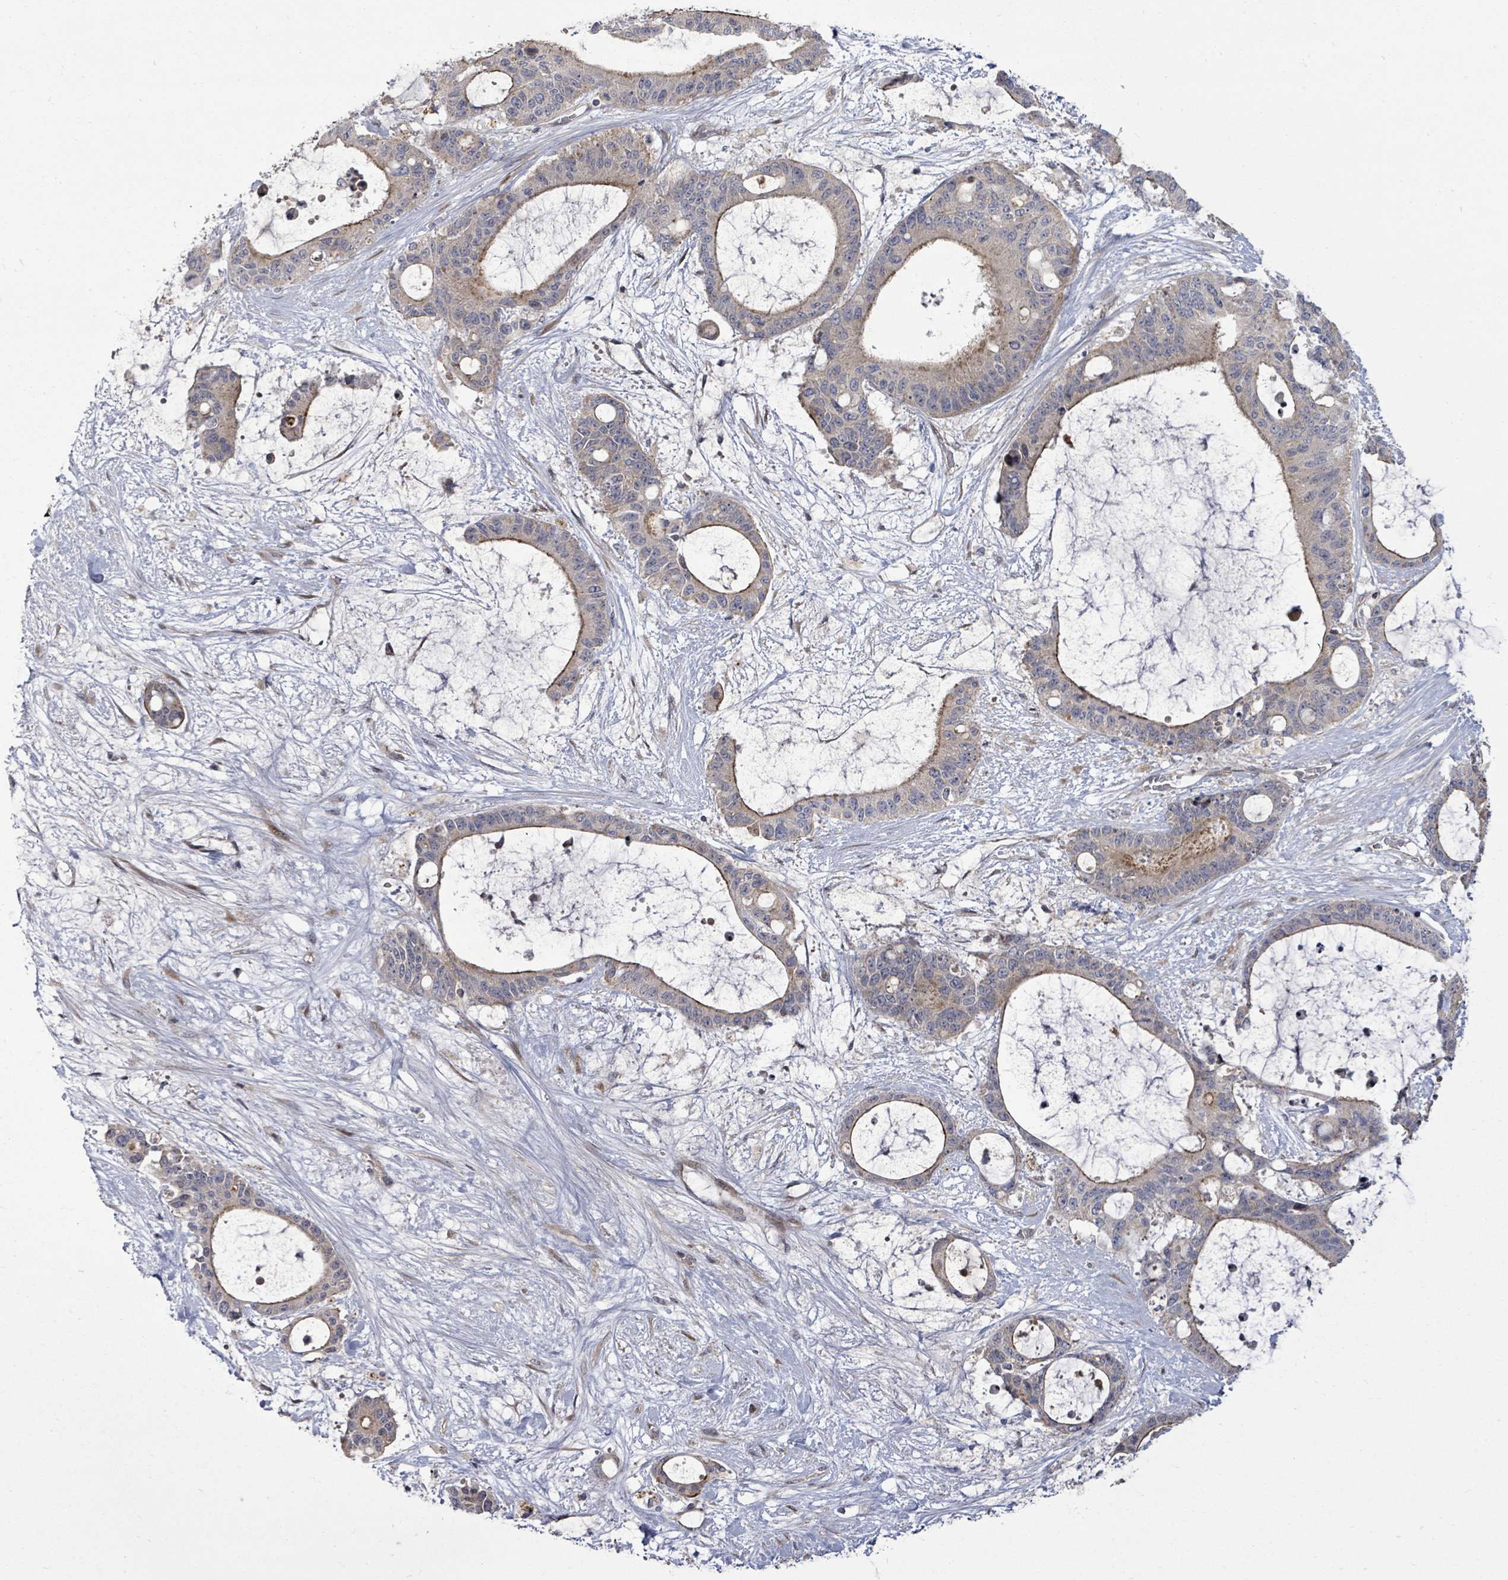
{"staining": {"intensity": "weak", "quantity": "25%-75%", "location": "cytoplasmic/membranous"}, "tissue": "liver cancer", "cell_type": "Tumor cells", "image_type": "cancer", "snomed": [{"axis": "morphology", "description": "Normal tissue, NOS"}, {"axis": "morphology", "description": "Cholangiocarcinoma"}, {"axis": "topography", "description": "Liver"}, {"axis": "topography", "description": "Peripheral nerve tissue"}], "caption": "This histopathology image exhibits immunohistochemistry (IHC) staining of liver cancer, with low weak cytoplasmic/membranous staining in approximately 25%-75% of tumor cells.", "gene": "KRTAP27-1", "patient": {"sex": "female", "age": 73}}